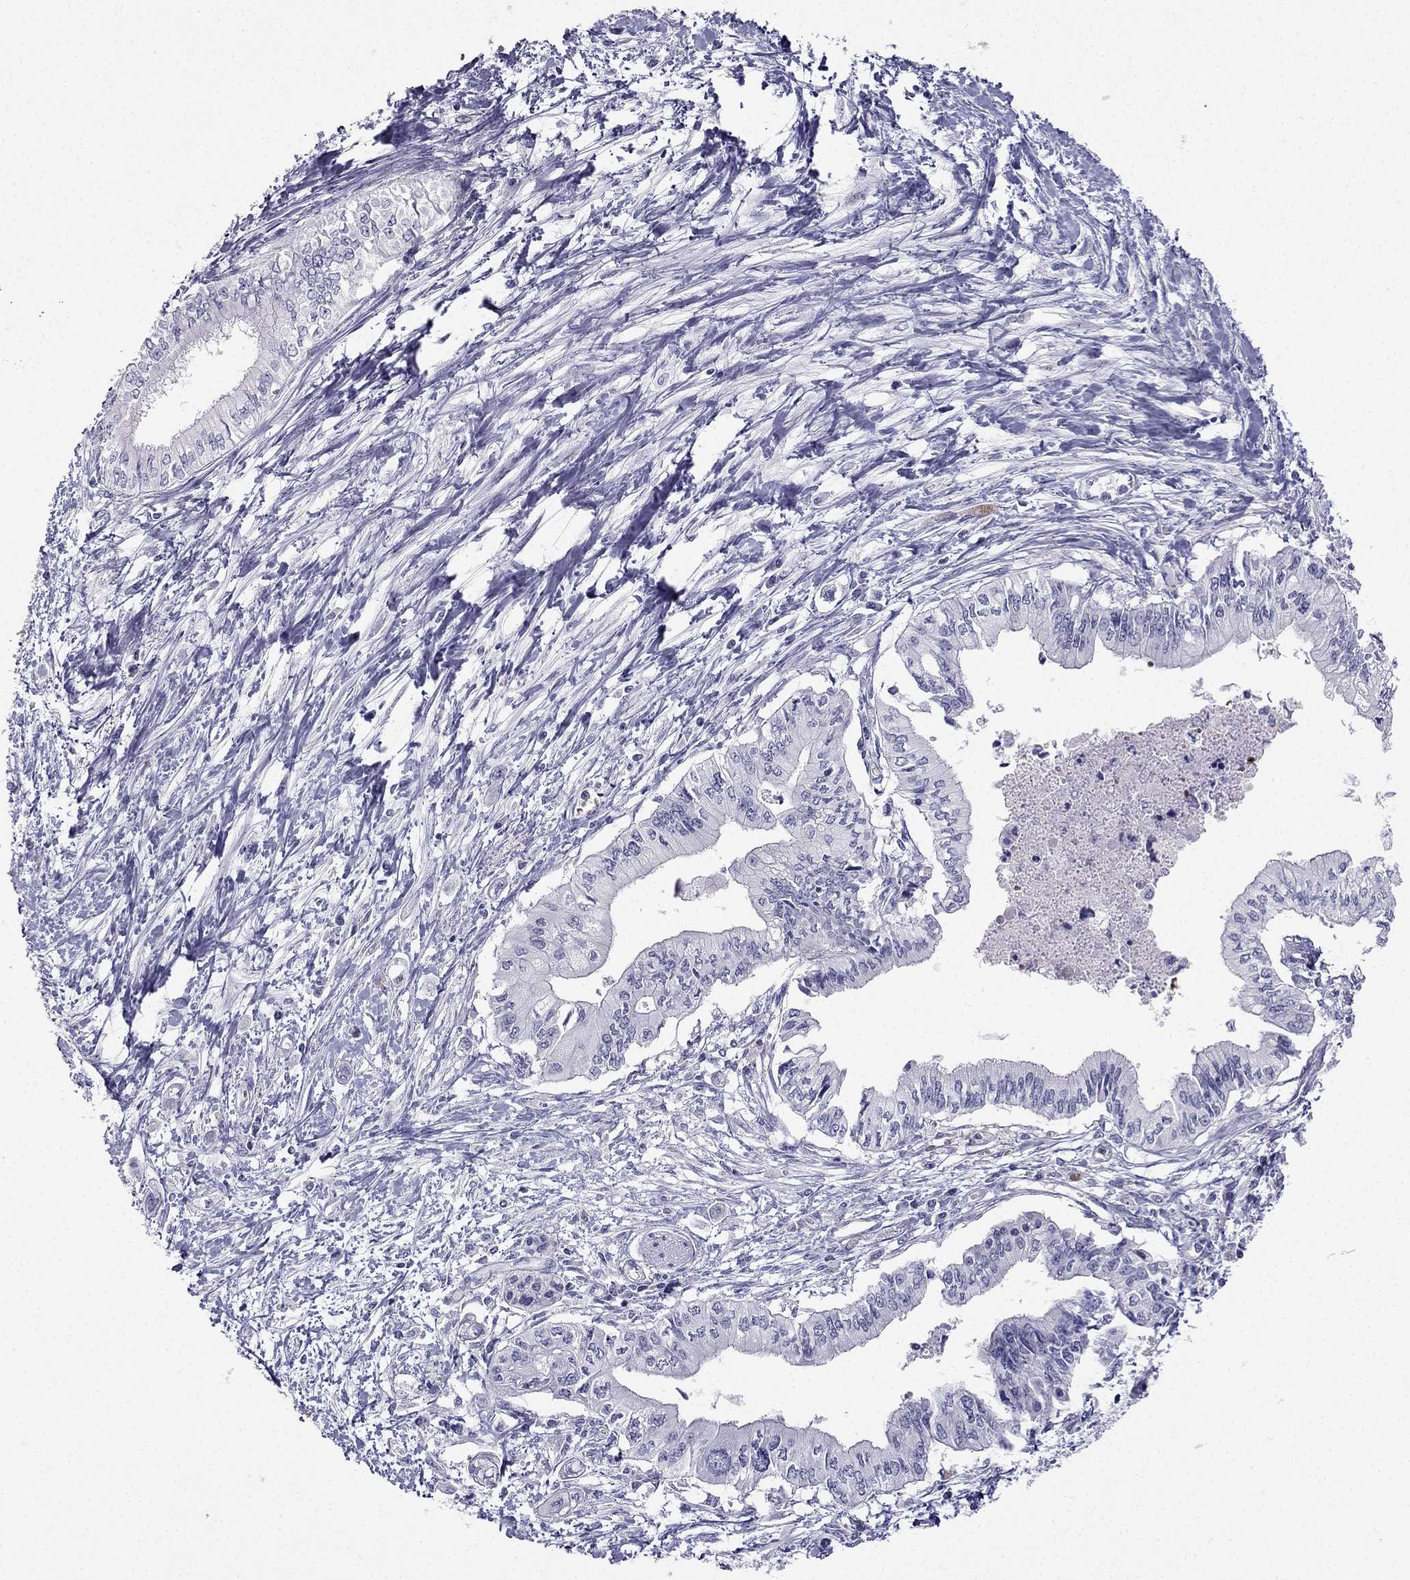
{"staining": {"intensity": "negative", "quantity": "none", "location": "none"}, "tissue": "pancreatic cancer", "cell_type": "Tumor cells", "image_type": "cancer", "snomed": [{"axis": "morphology", "description": "Adenocarcinoma, NOS"}, {"axis": "topography", "description": "Pancreas"}], "caption": "Human pancreatic cancer (adenocarcinoma) stained for a protein using IHC displays no staining in tumor cells.", "gene": "RSPH14", "patient": {"sex": "female", "age": 61}}